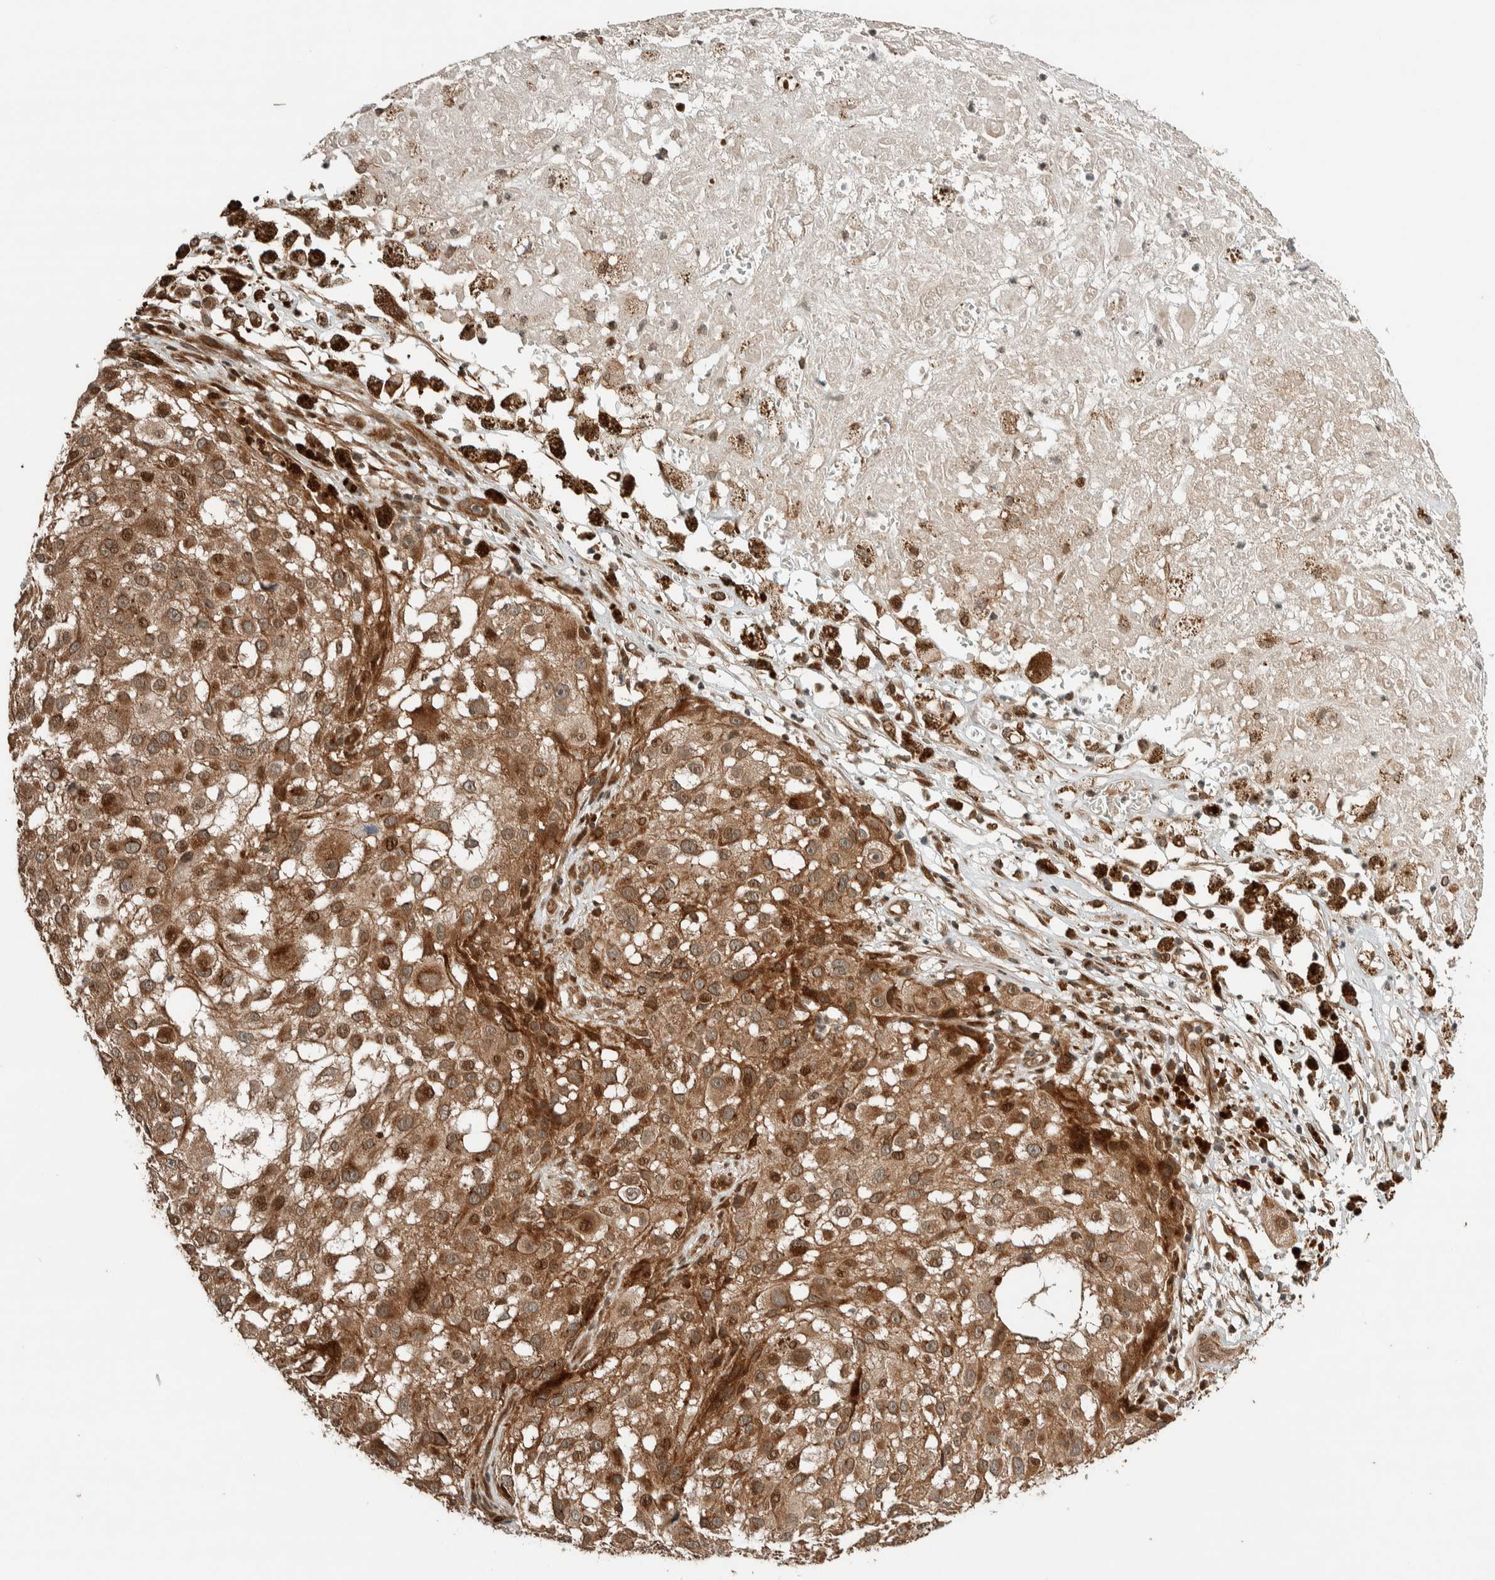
{"staining": {"intensity": "moderate", "quantity": ">75%", "location": "cytoplasmic/membranous,nuclear"}, "tissue": "melanoma", "cell_type": "Tumor cells", "image_type": "cancer", "snomed": [{"axis": "morphology", "description": "Necrosis, NOS"}, {"axis": "morphology", "description": "Malignant melanoma, NOS"}, {"axis": "topography", "description": "Skin"}], "caption": "IHC (DAB) staining of human malignant melanoma reveals moderate cytoplasmic/membranous and nuclear protein expression in approximately >75% of tumor cells.", "gene": "STXBP4", "patient": {"sex": "female", "age": 87}}